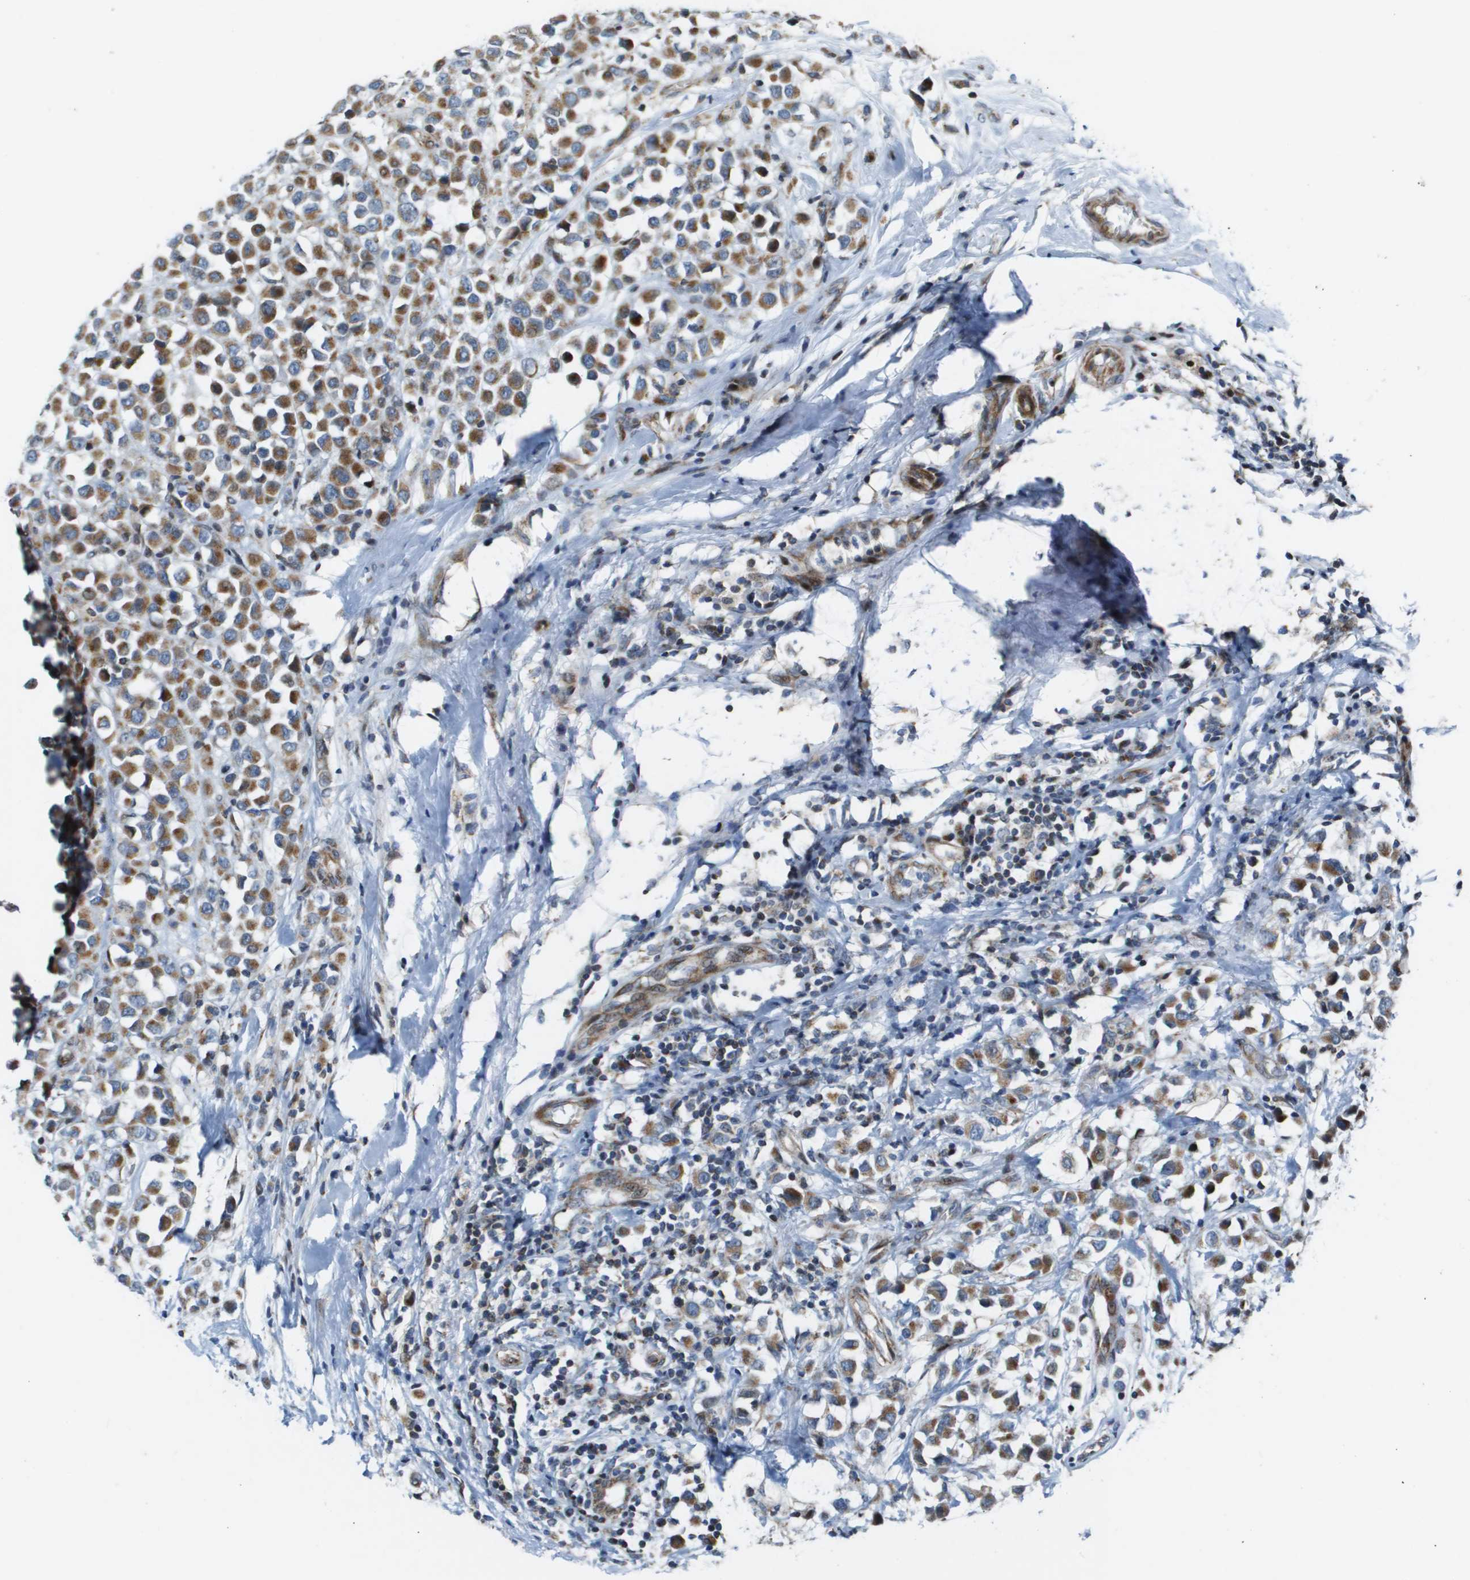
{"staining": {"intensity": "moderate", "quantity": ">75%", "location": "cytoplasmic/membranous"}, "tissue": "breast cancer", "cell_type": "Tumor cells", "image_type": "cancer", "snomed": [{"axis": "morphology", "description": "Duct carcinoma"}, {"axis": "topography", "description": "Breast"}], "caption": "Infiltrating ductal carcinoma (breast) stained with a brown dye shows moderate cytoplasmic/membranous positive expression in about >75% of tumor cells.", "gene": "MGAT3", "patient": {"sex": "female", "age": 61}}